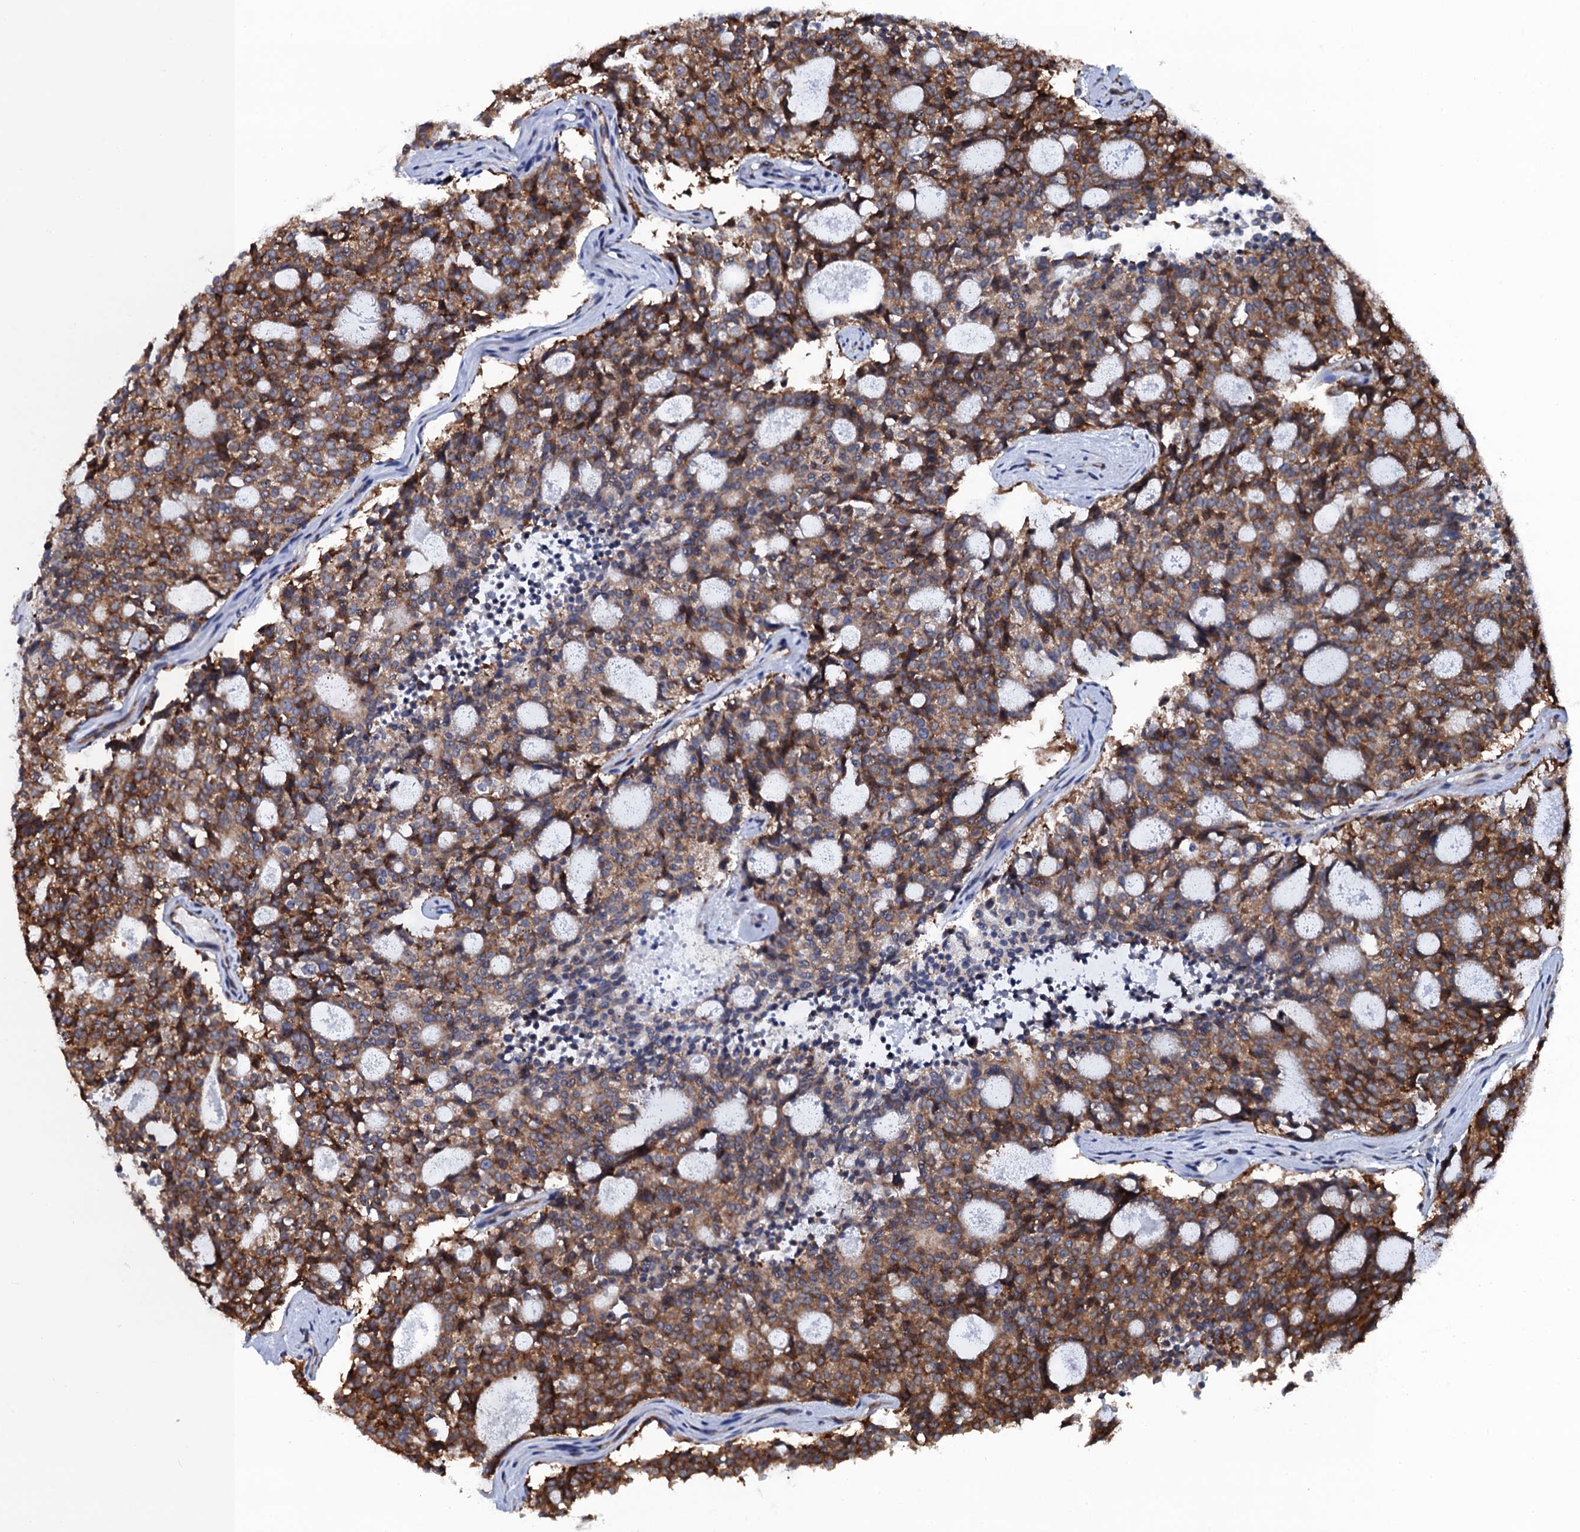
{"staining": {"intensity": "strong", "quantity": ">75%", "location": "cytoplasmic/membranous"}, "tissue": "carcinoid", "cell_type": "Tumor cells", "image_type": "cancer", "snomed": [{"axis": "morphology", "description": "Carcinoid, malignant, NOS"}, {"axis": "topography", "description": "Pancreas"}], "caption": "This micrograph reveals immunohistochemistry staining of human malignant carcinoid, with high strong cytoplasmic/membranous staining in approximately >75% of tumor cells.", "gene": "SPTY2D1", "patient": {"sex": "female", "age": 54}}